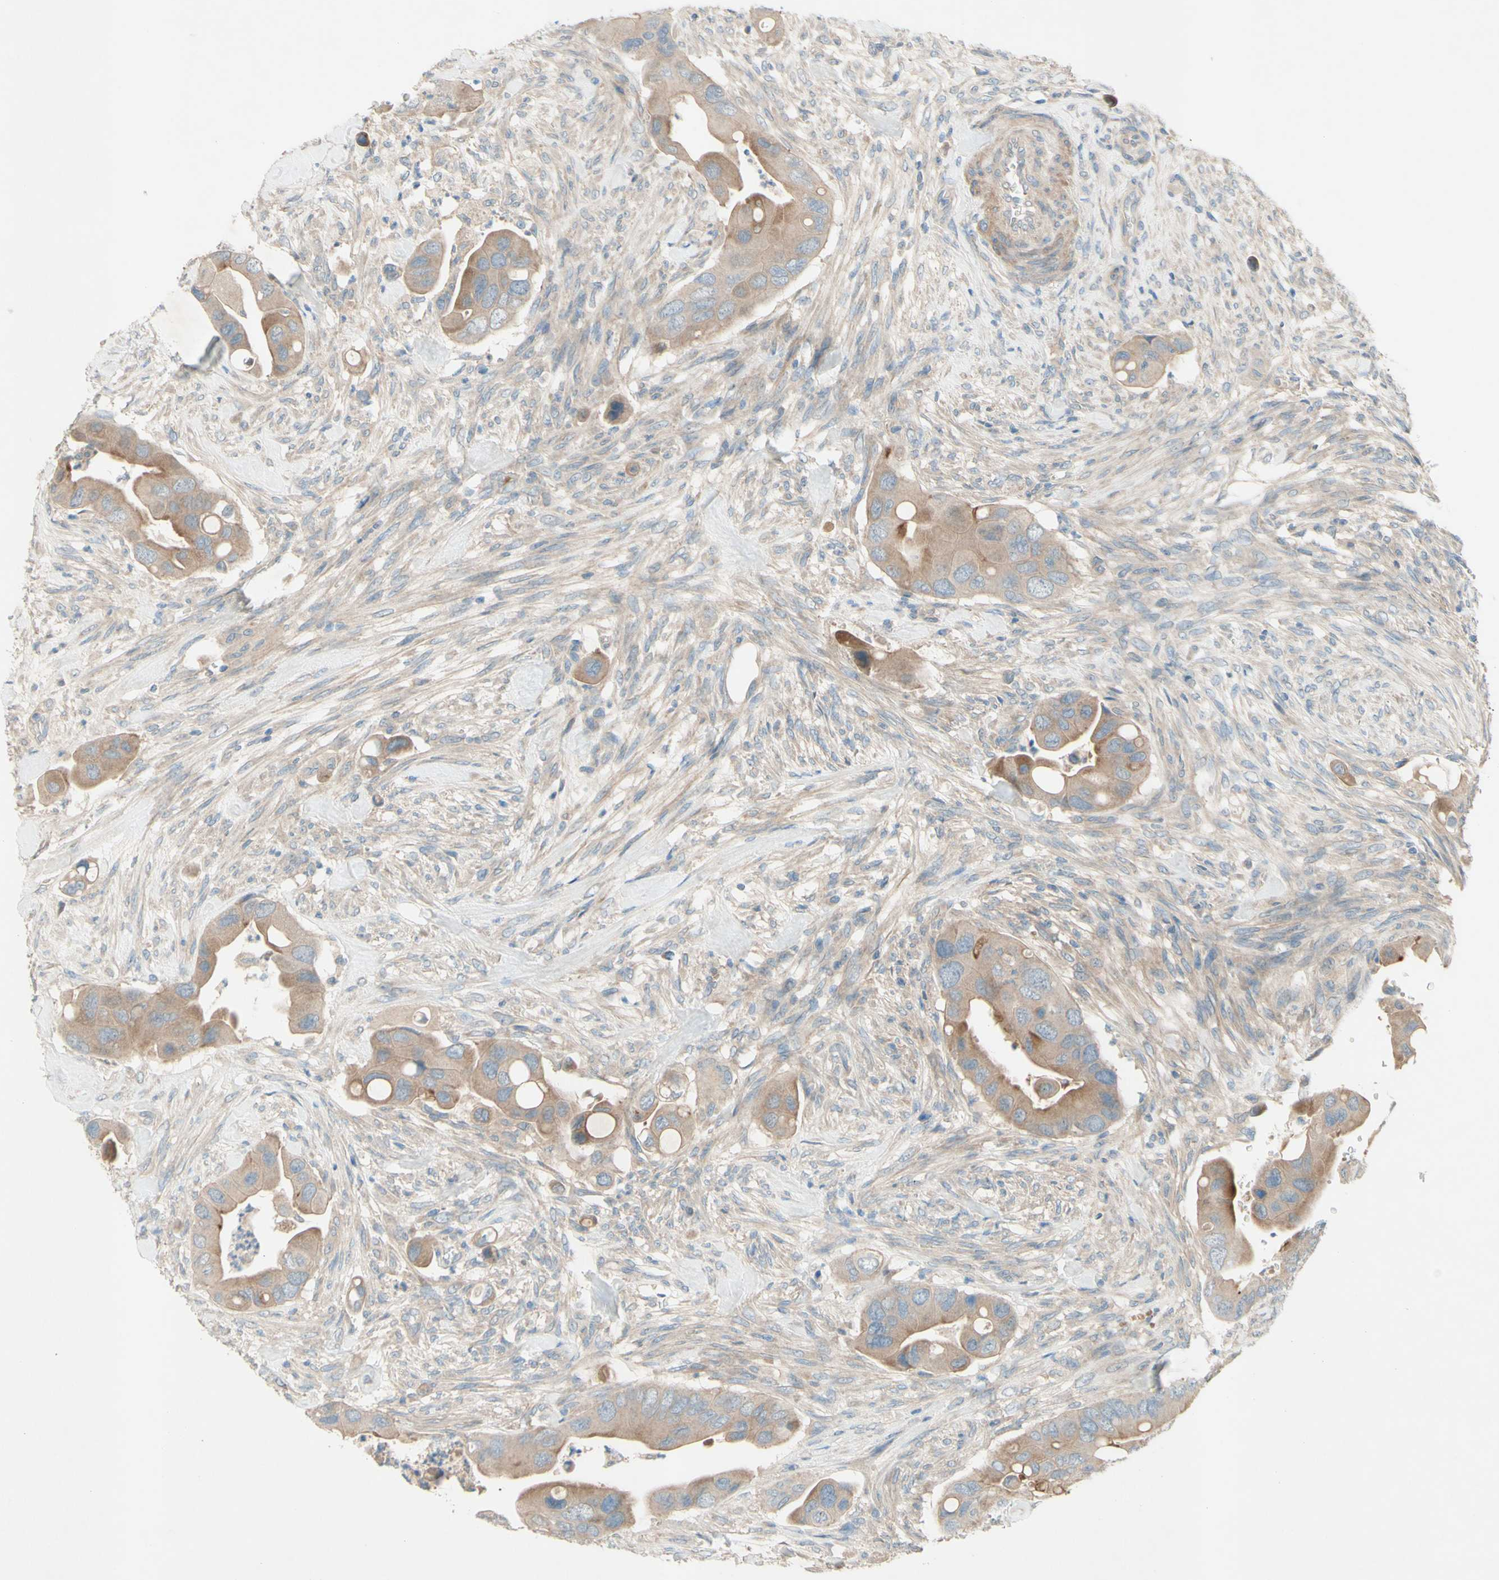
{"staining": {"intensity": "moderate", "quantity": ">75%", "location": "cytoplasmic/membranous"}, "tissue": "colorectal cancer", "cell_type": "Tumor cells", "image_type": "cancer", "snomed": [{"axis": "morphology", "description": "Adenocarcinoma, NOS"}, {"axis": "topography", "description": "Rectum"}], "caption": "A brown stain labels moderate cytoplasmic/membranous expression of a protein in human adenocarcinoma (colorectal) tumor cells.", "gene": "IL2", "patient": {"sex": "female", "age": 57}}